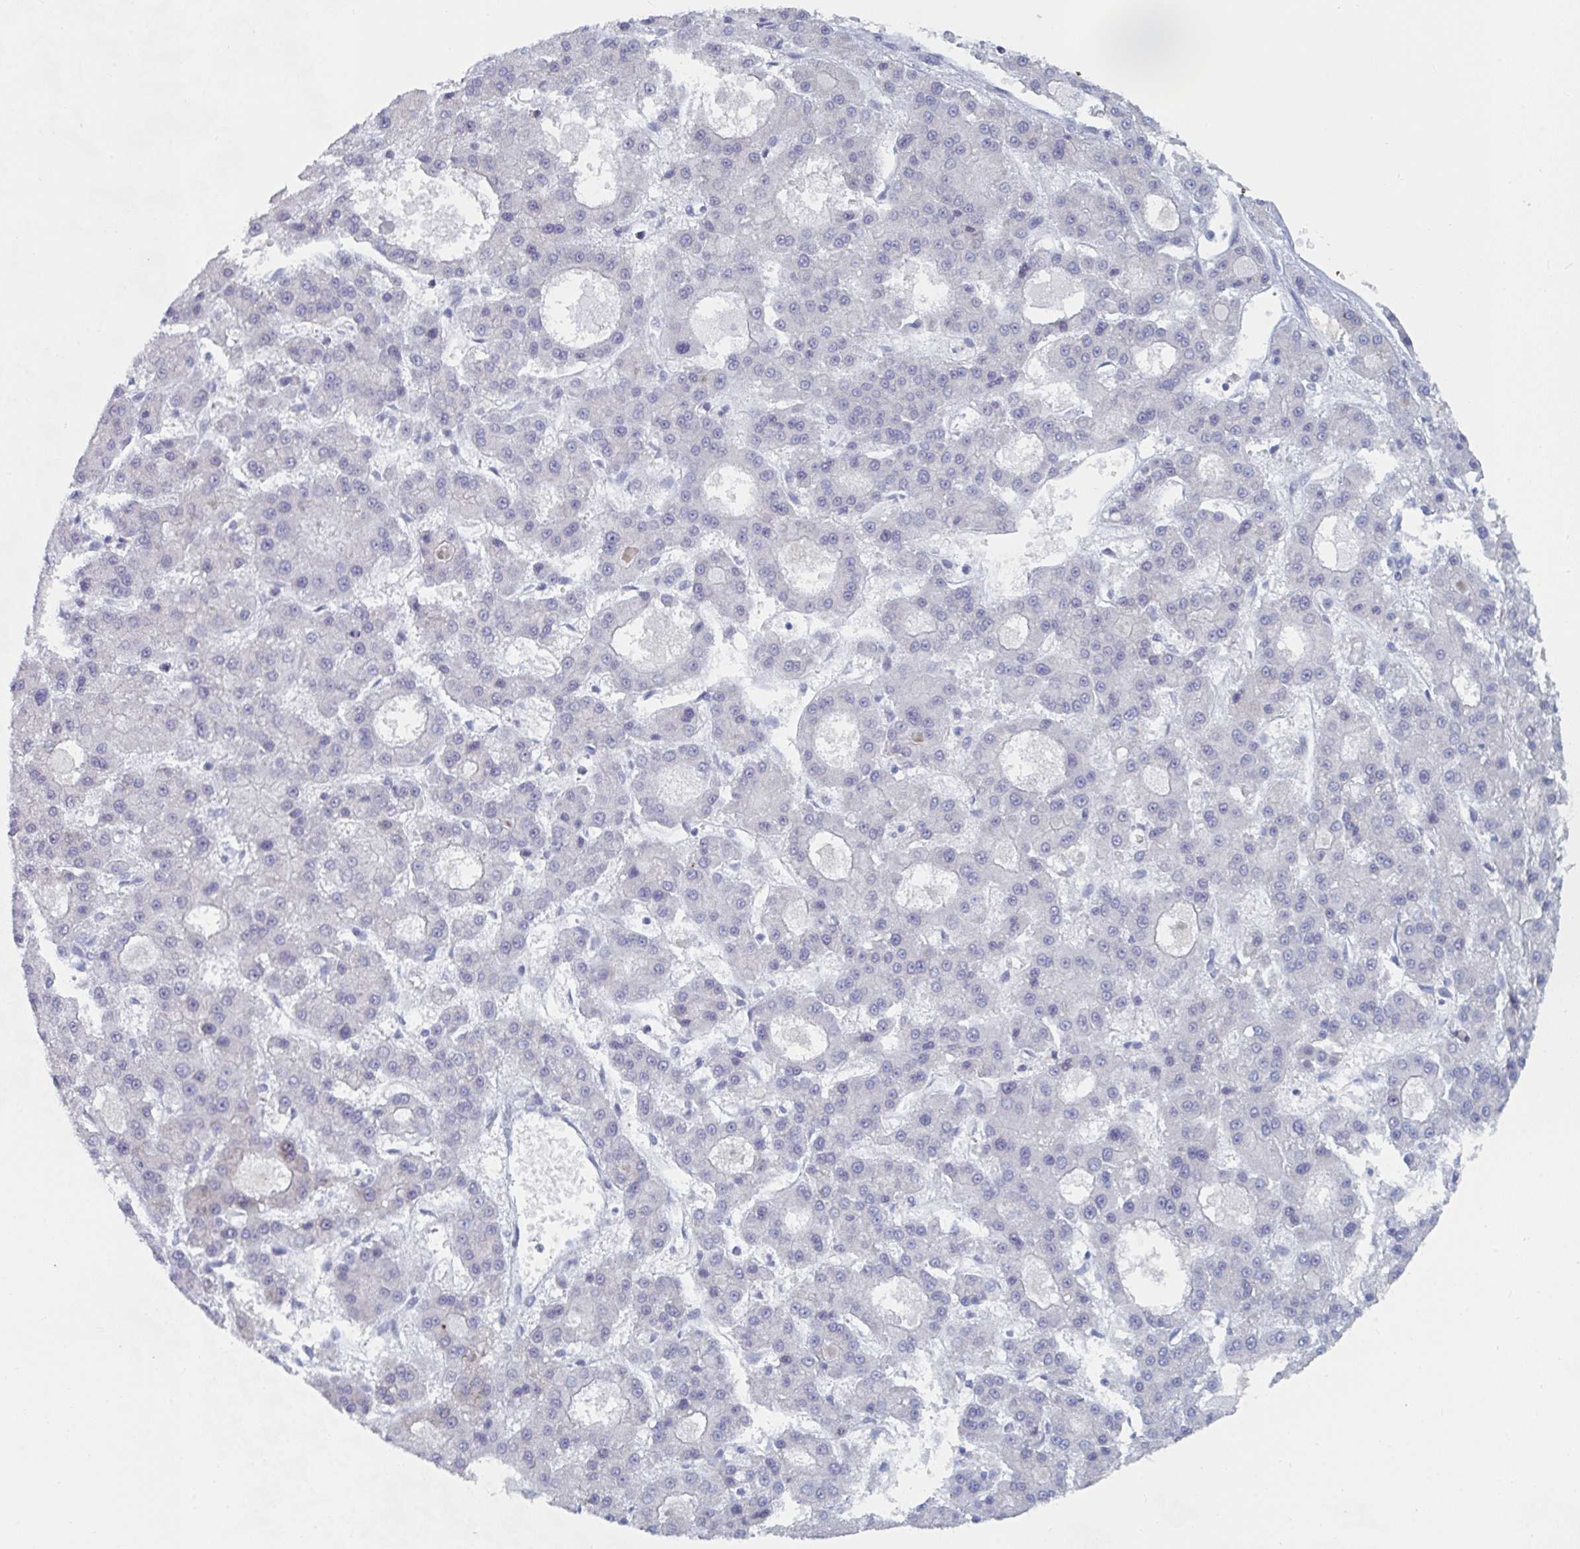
{"staining": {"intensity": "negative", "quantity": "none", "location": "none"}, "tissue": "liver cancer", "cell_type": "Tumor cells", "image_type": "cancer", "snomed": [{"axis": "morphology", "description": "Carcinoma, Hepatocellular, NOS"}, {"axis": "topography", "description": "Liver"}], "caption": "IHC image of liver hepatocellular carcinoma stained for a protein (brown), which exhibits no positivity in tumor cells.", "gene": "NR1H2", "patient": {"sex": "male", "age": 70}}